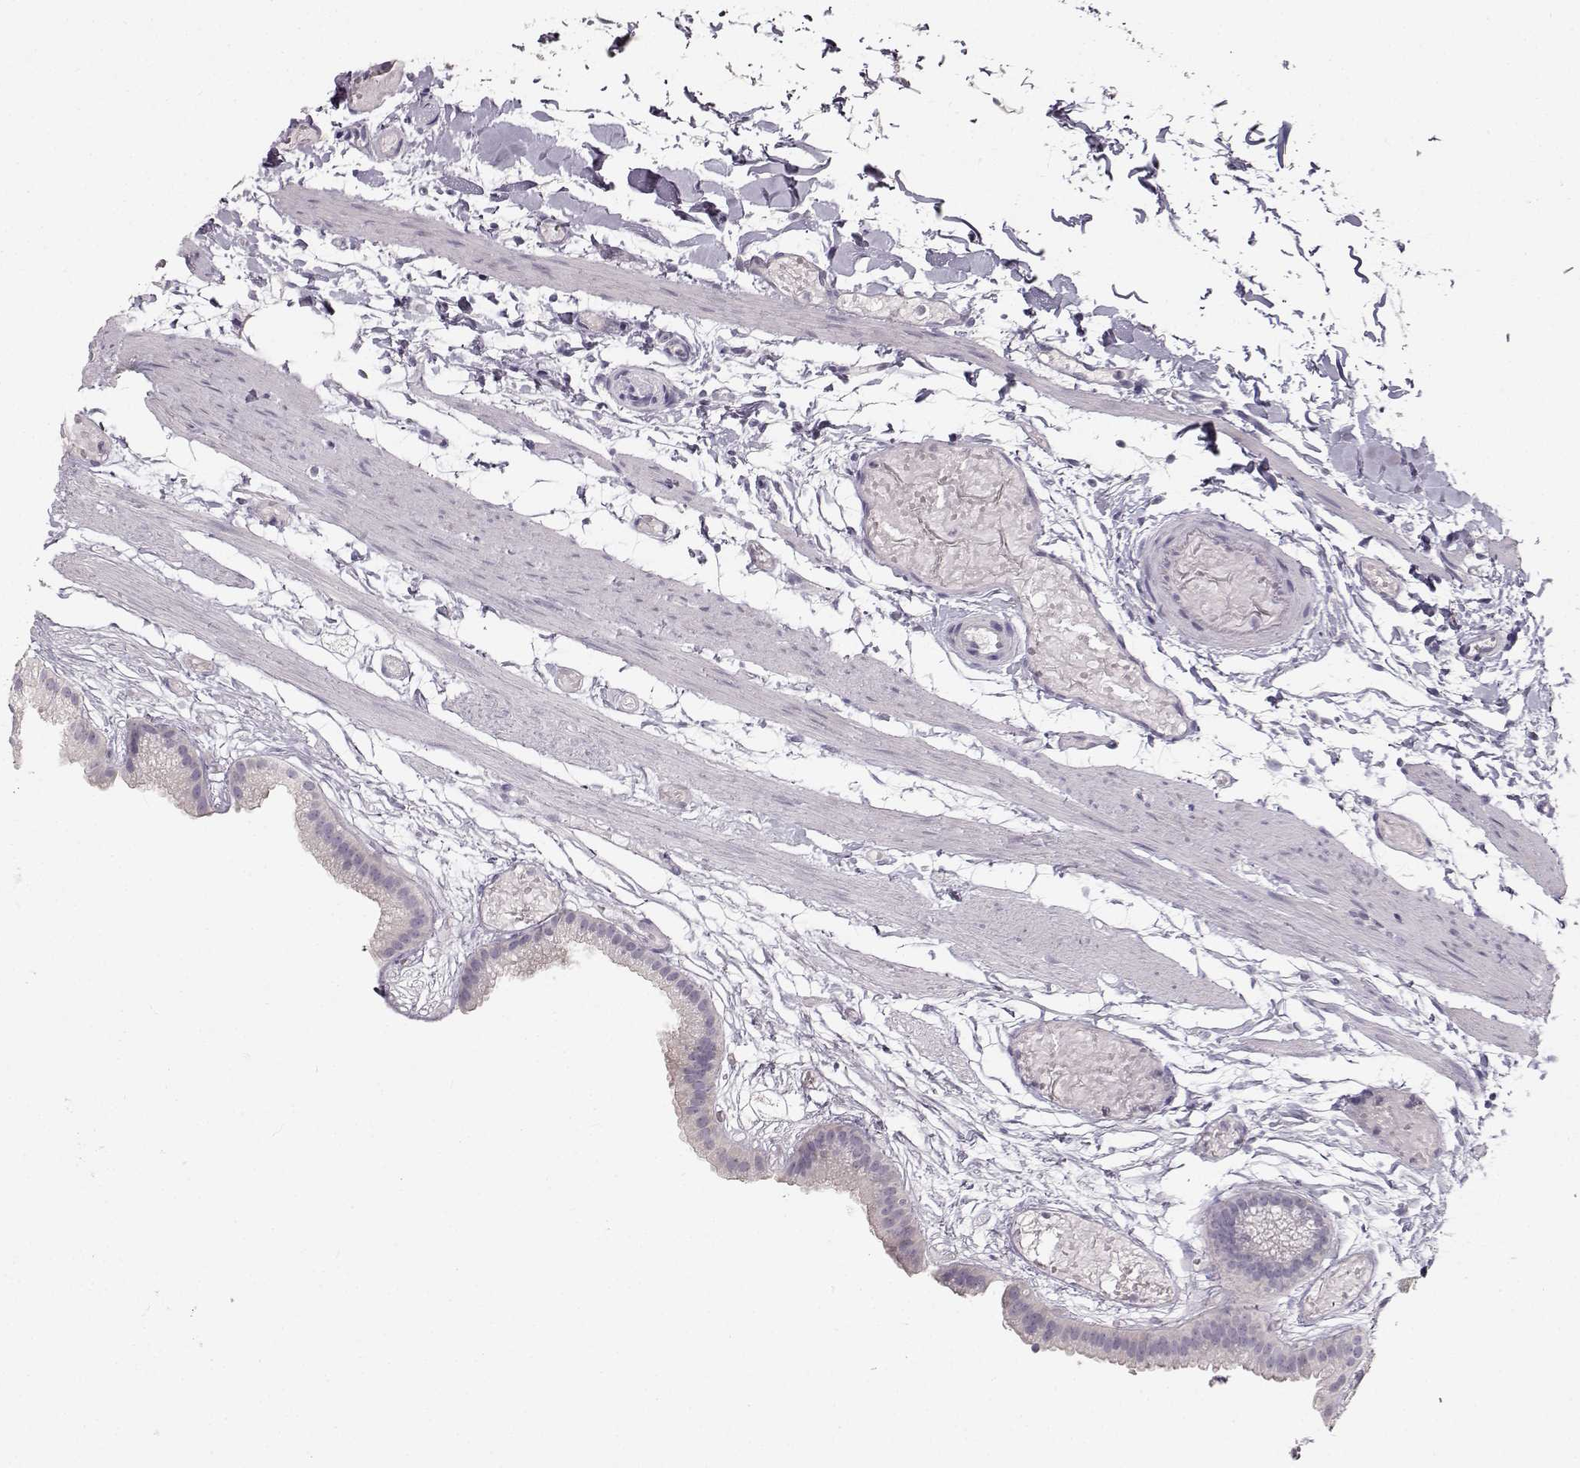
{"staining": {"intensity": "negative", "quantity": "none", "location": "none"}, "tissue": "gallbladder", "cell_type": "Glandular cells", "image_type": "normal", "snomed": [{"axis": "morphology", "description": "Normal tissue, NOS"}, {"axis": "topography", "description": "Gallbladder"}], "caption": "The immunohistochemistry micrograph has no significant expression in glandular cells of gallbladder.", "gene": "OIP5", "patient": {"sex": "female", "age": 45}}